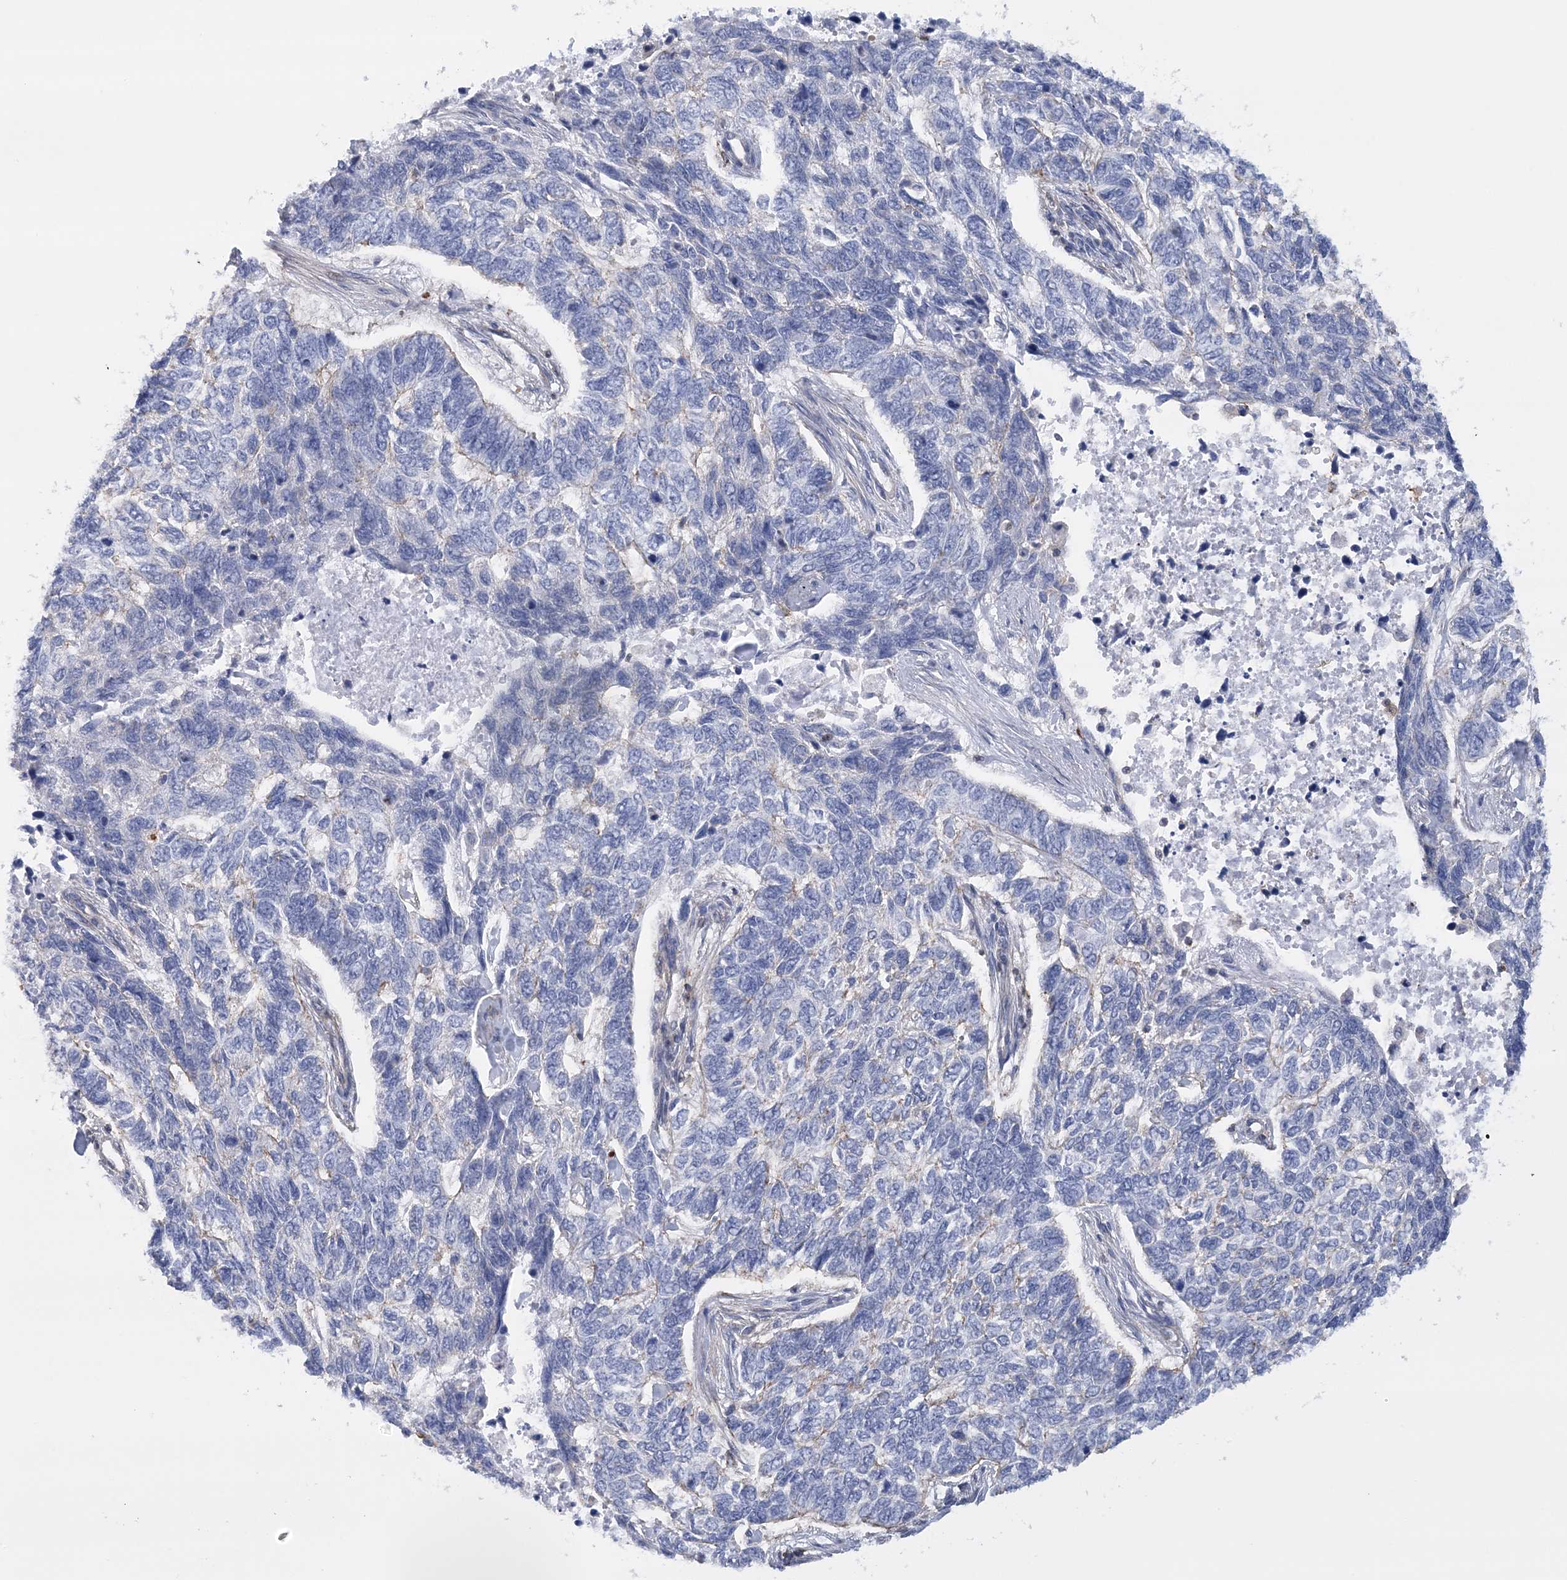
{"staining": {"intensity": "weak", "quantity": "<25%", "location": "cytoplasmic/membranous"}, "tissue": "skin cancer", "cell_type": "Tumor cells", "image_type": "cancer", "snomed": [{"axis": "morphology", "description": "Basal cell carcinoma"}, {"axis": "topography", "description": "Skin"}], "caption": "This photomicrograph is of skin basal cell carcinoma stained with IHC to label a protein in brown with the nuclei are counter-stained blue. There is no positivity in tumor cells.", "gene": "C11orf21", "patient": {"sex": "female", "age": 65}}